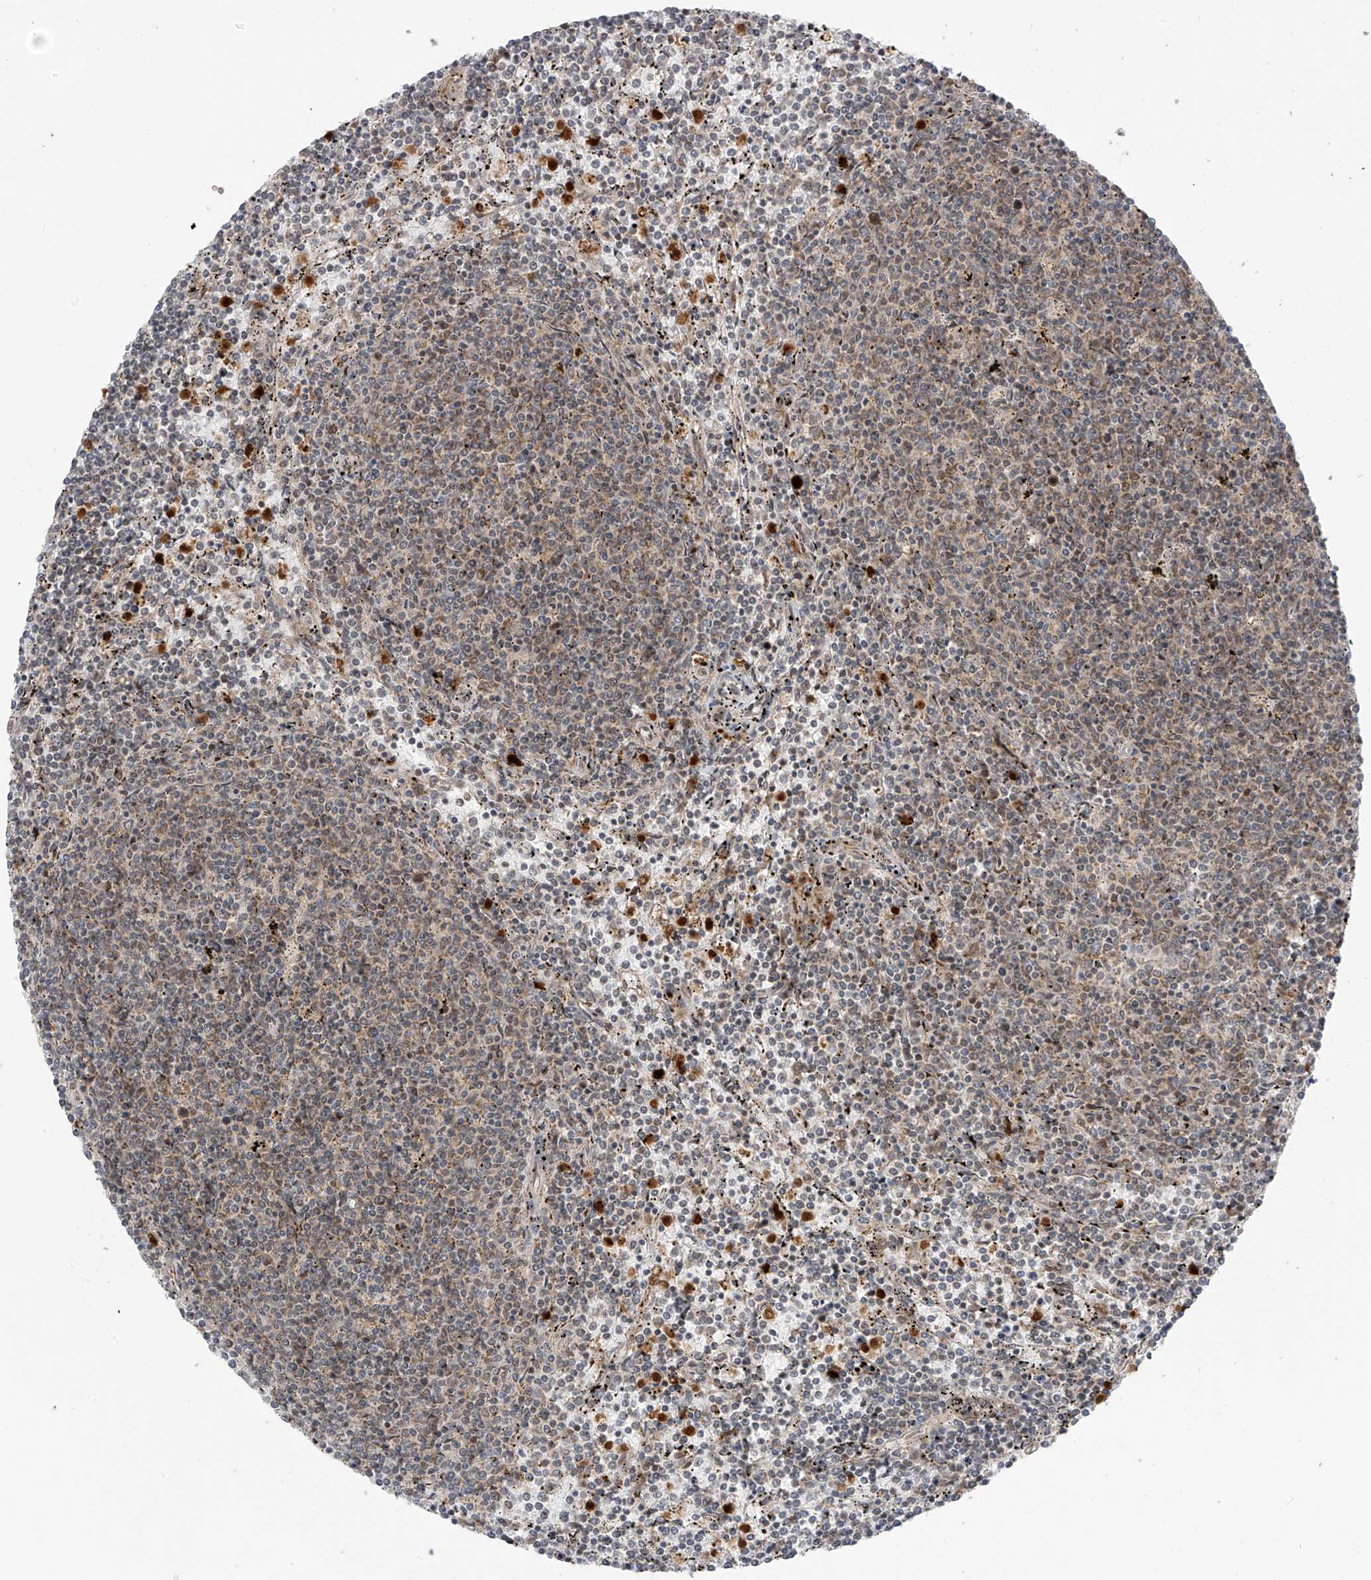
{"staining": {"intensity": "weak", "quantity": ">75%", "location": "cytoplasmic/membranous"}, "tissue": "lymphoma", "cell_type": "Tumor cells", "image_type": "cancer", "snomed": [{"axis": "morphology", "description": "Malignant lymphoma, non-Hodgkin's type, Low grade"}, {"axis": "topography", "description": "Spleen"}], "caption": "Weak cytoplasmic/membranous expression is seen in approximately >75% of tumor cells in lymphoma.", "gene": "PDE11A", "patient": {"sex": "female", "age": 50}}